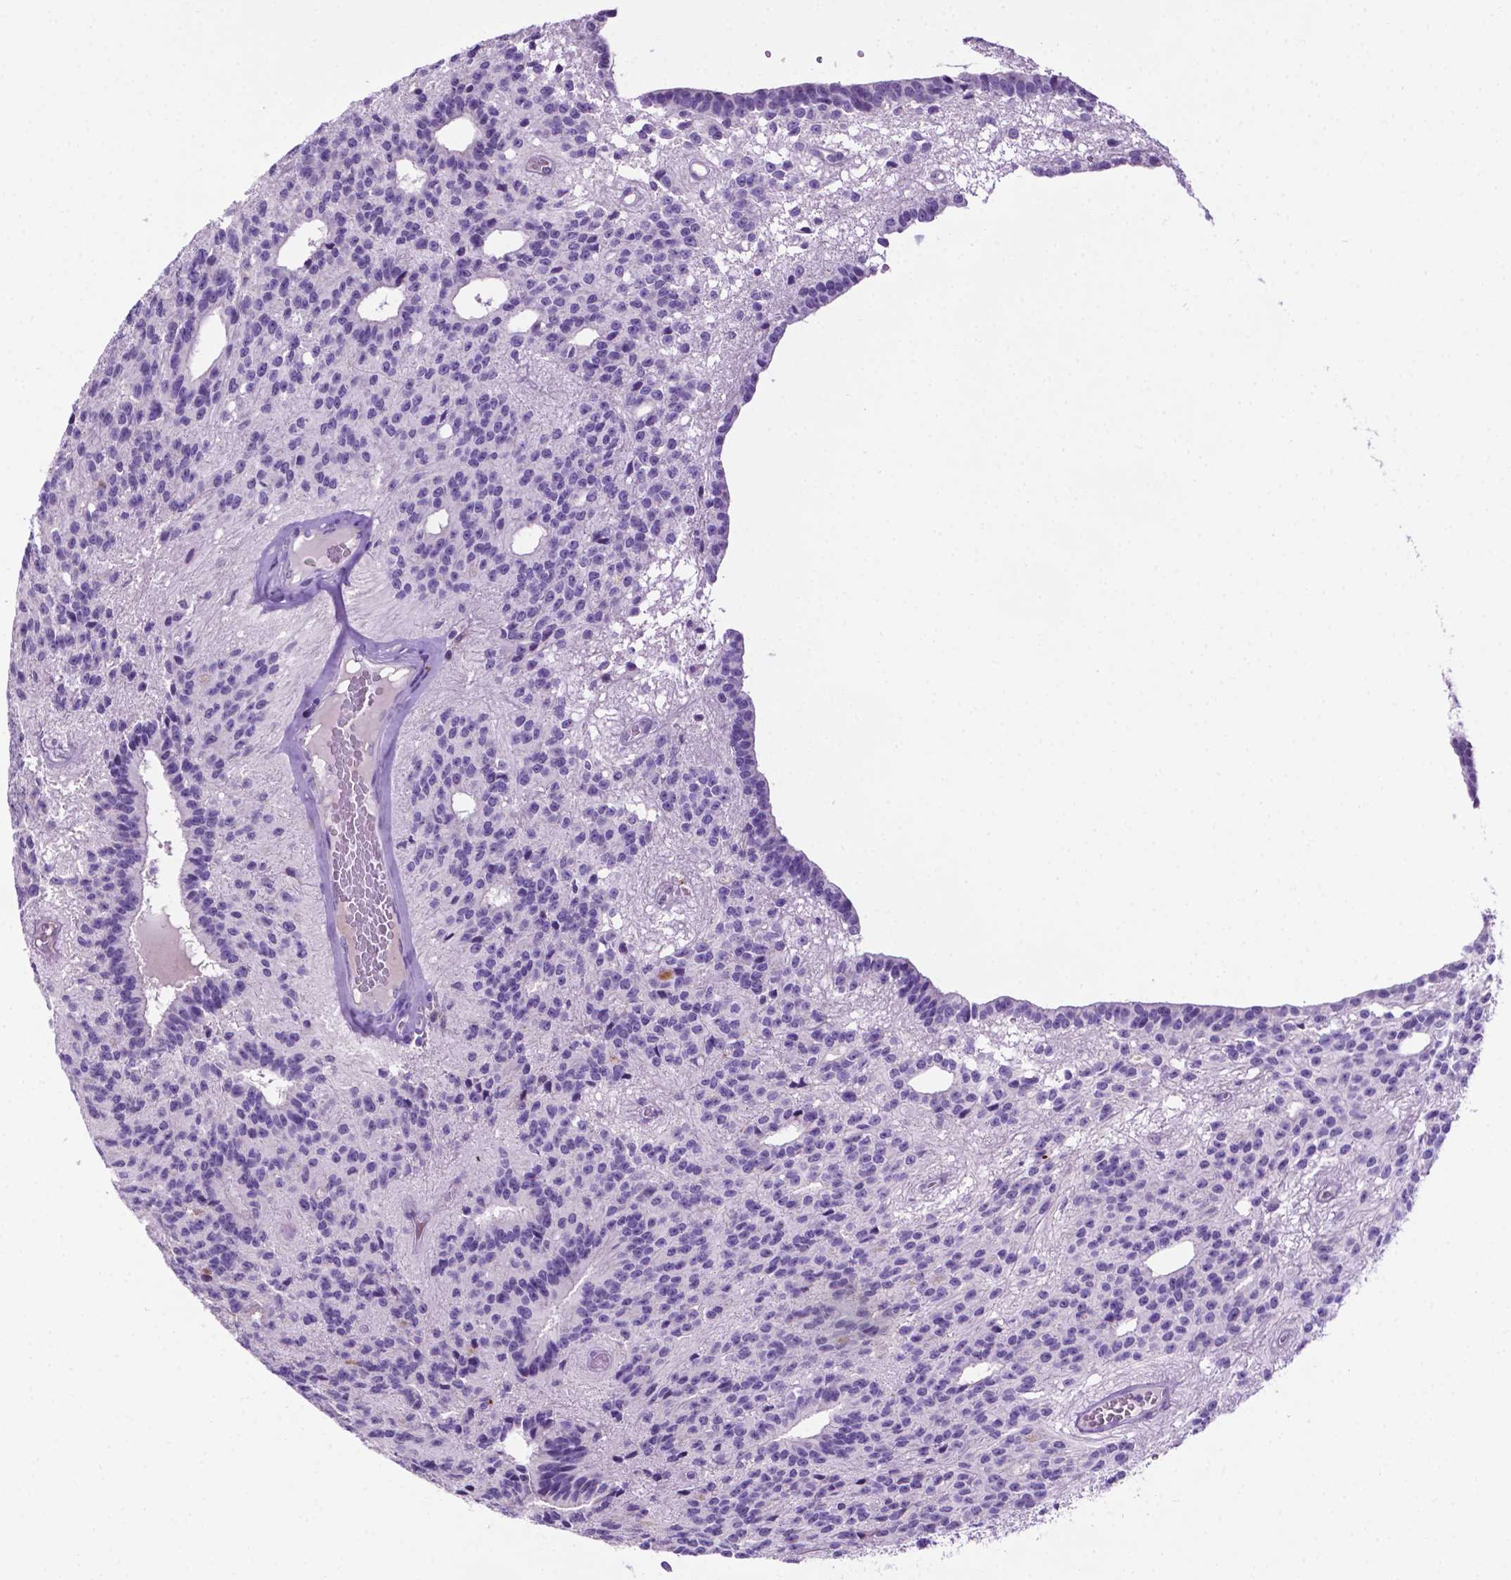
{"staining": {"intensity": "negative", "quantity": "none", "location": "none"}, "tissue": "glioma", "cell_type": "Tumor cells", "image_type": "cancer", "snomed": [{"axis": "morphology", "description": "Glioma, malignant, Low grade"}, {"axis": "topography", "description": "Brain"}], "caption": "Immunohistochemistry micrograph of neoplastic tissue: malignant glioma (low-grade) stained with DAB (3,3'-diaminobenzidine) displays no significant protein expression in tumor cells.", "gene": "MMP27", "patient": {"sex": "male", "age": 31}}